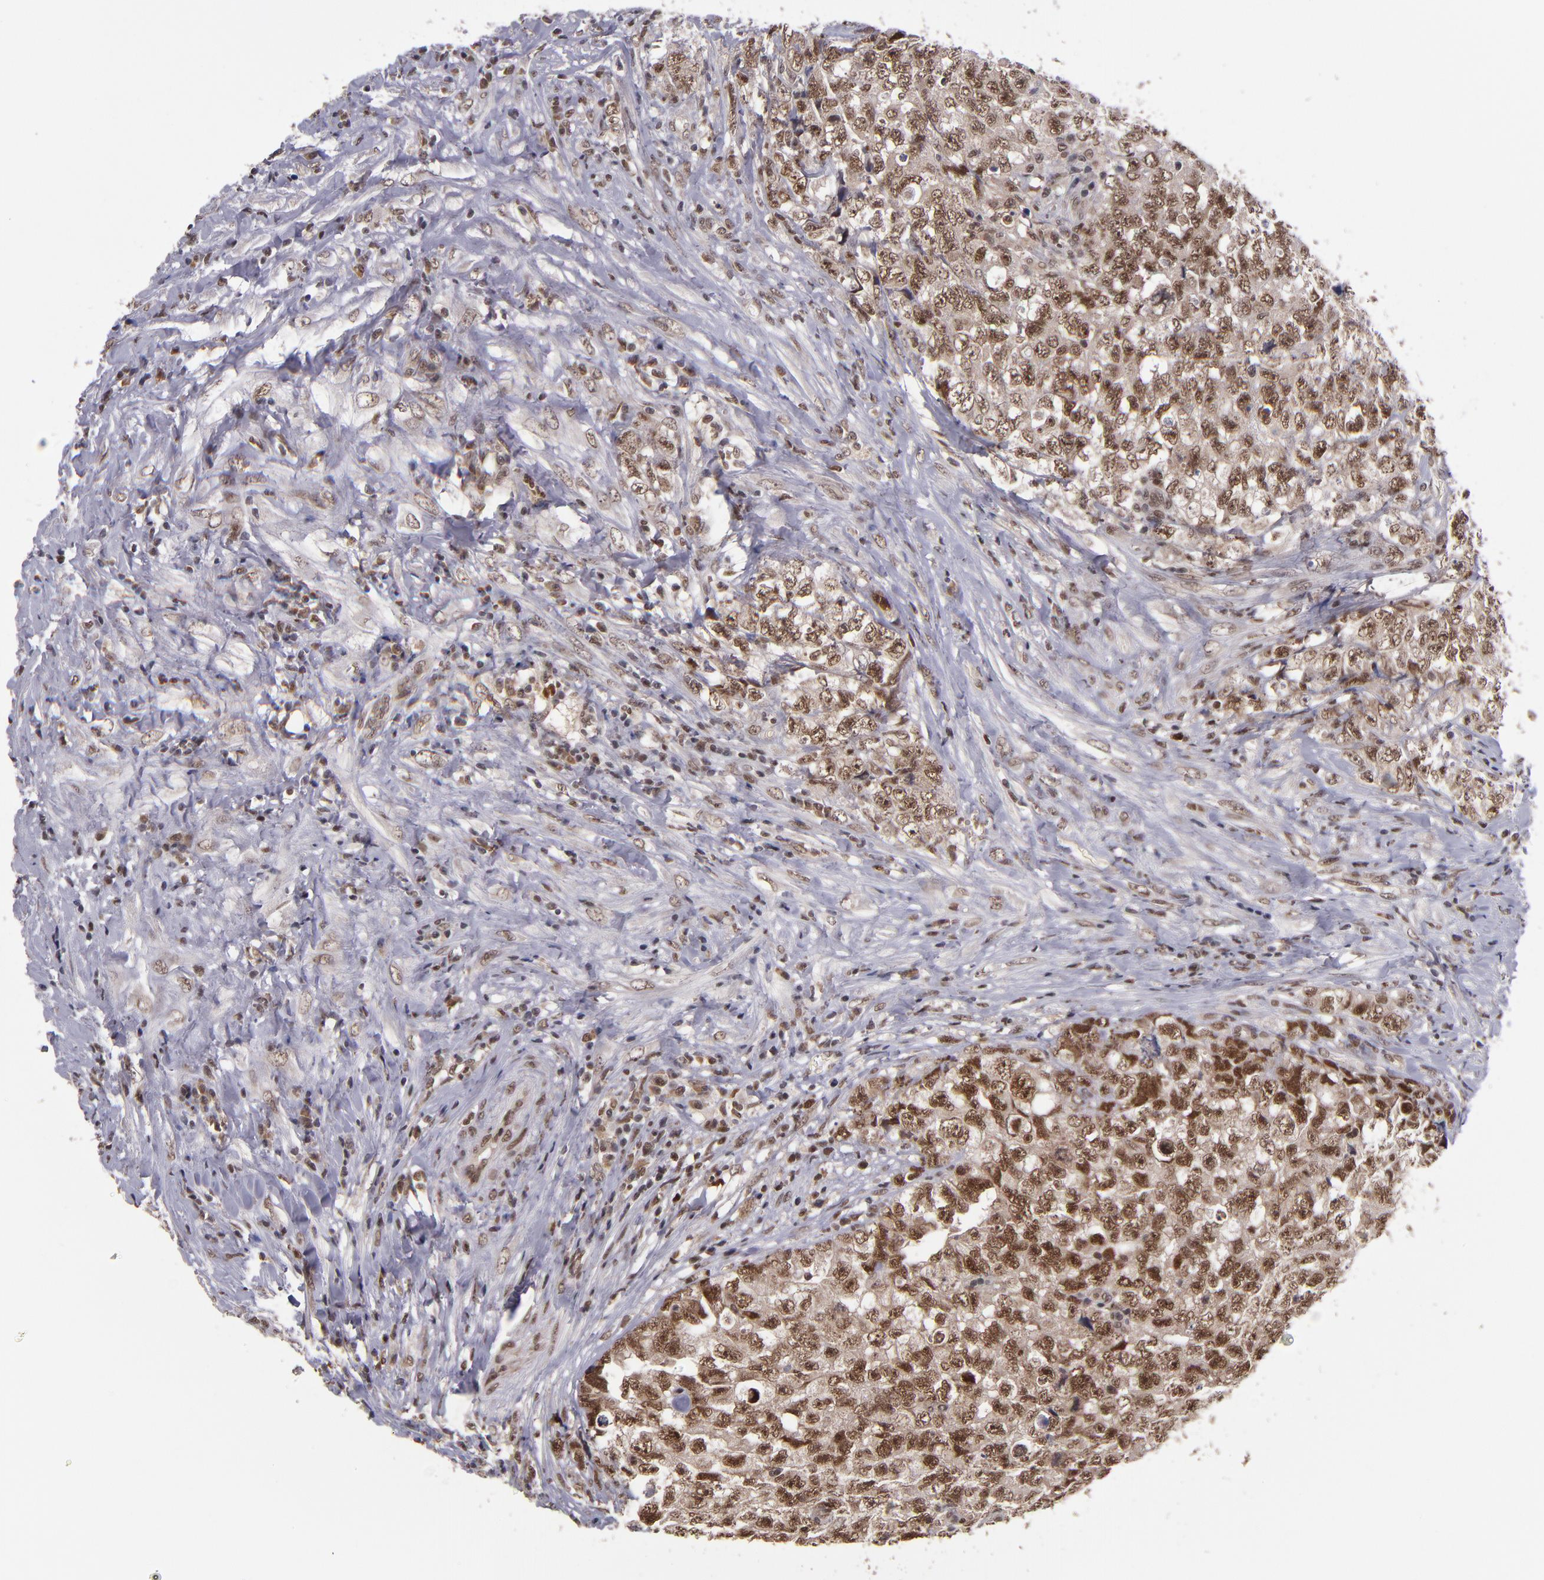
{"staining": {"intensity": "moderate", "quantity": ">75%", "location": "cytoplasmic/membranous,nuclear"}, "tissue": "testis cancer", "cell_type": "Tumor cells", "image_type": "cancer", "snomed": [{"axis": "morphology", "description": "Carcinoma, Embryonal, NOS"}, {"axis": "topography", "description": "Testis"}], "caption": "The histopathology image demonstrates immunohistochemical staining of testis cancer. There is moderate cytoplasmic/membranous and nuclear expression is present in about >75% of tumor cells.", "gene": "EP300", "patient": {"sex": "male", "age": 31}}